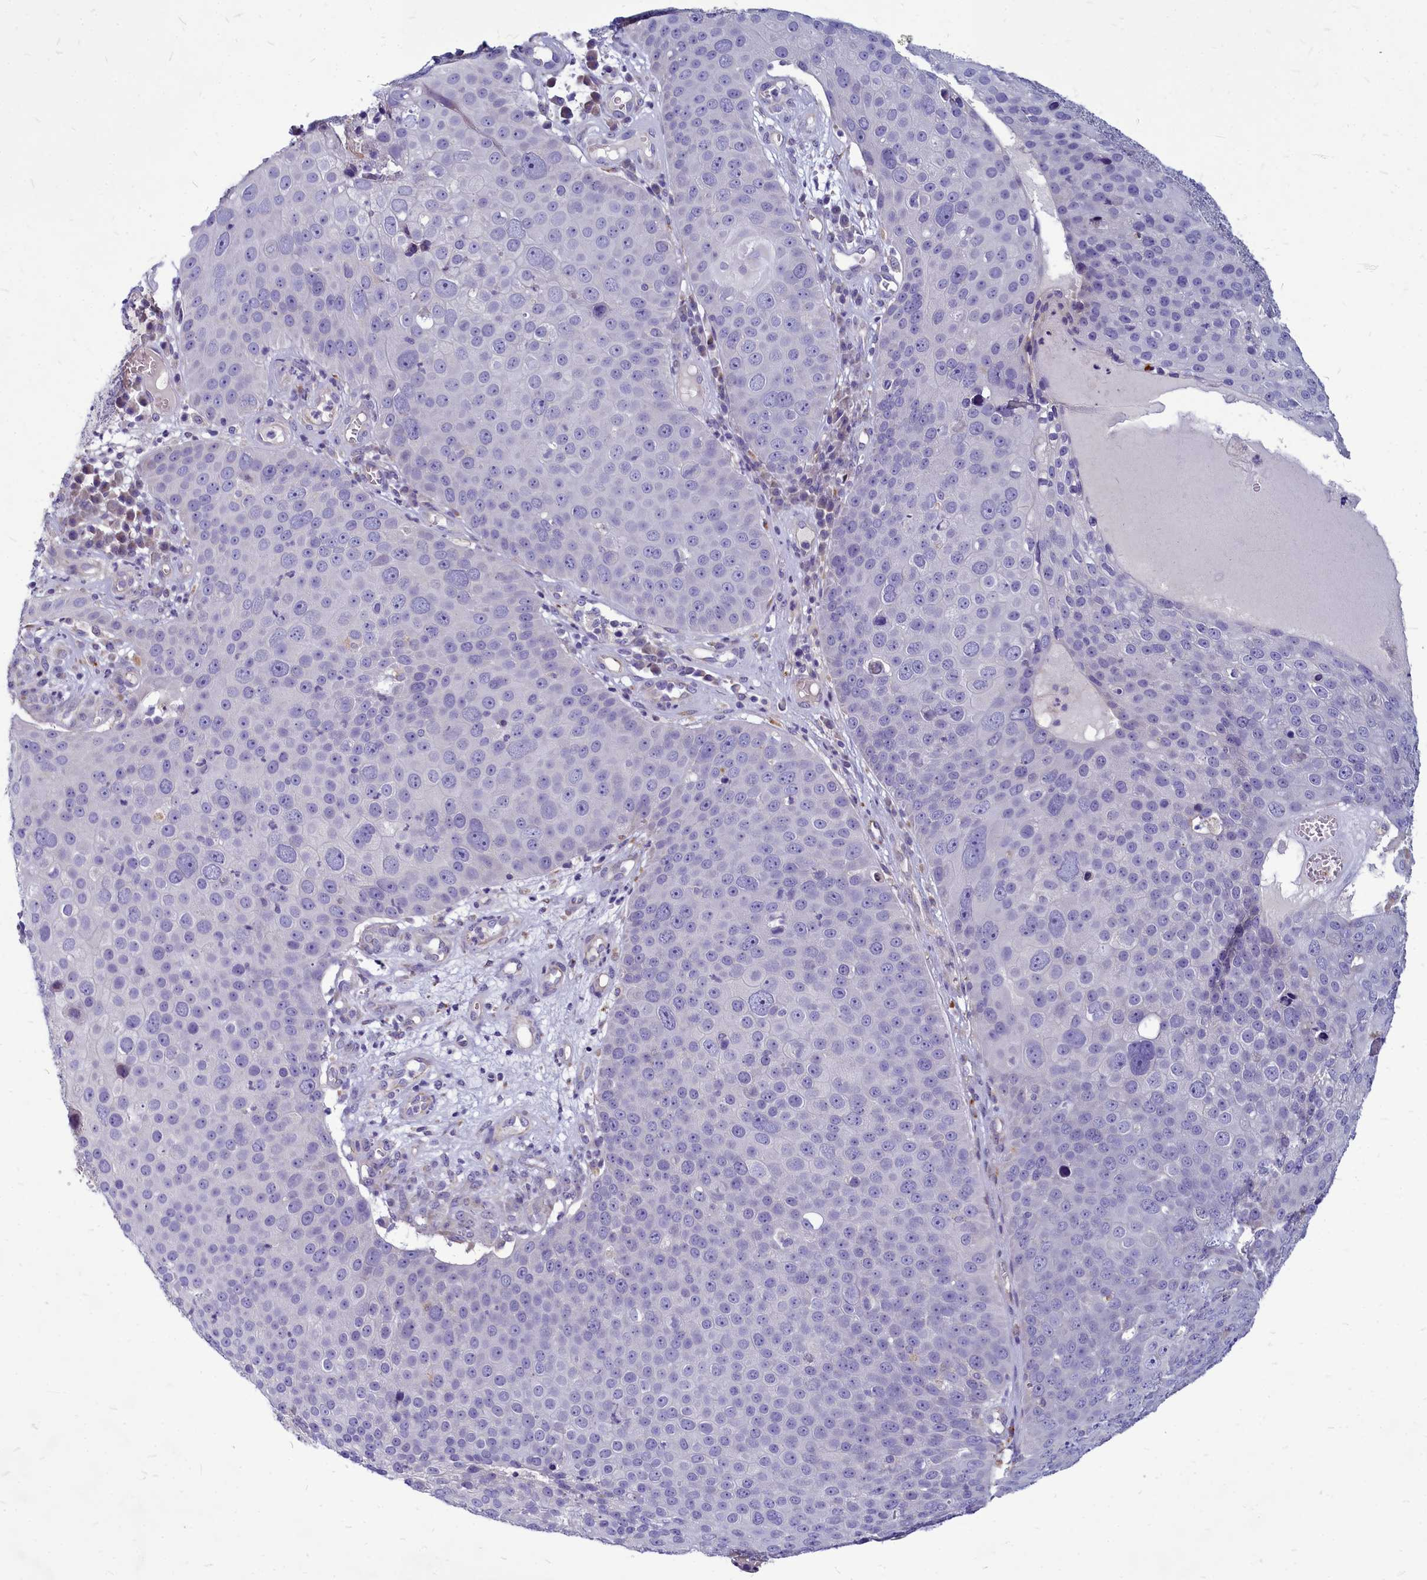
{"staining": {"intensity": "negative", "quantity": "none", "location": "none"}, "tissue": "skin cancer", "cell_type": "Tumor cells", "image_type": "cancer", "snomed": [{"axis": "morphology", "description": "Squamous cell carcinoma, NOS"}, {"axis": "topography", "description": "Skin"}], "caption": "There is no significant positivity in tumor cells of skin squamous cell carcinoma.", "gene": "SMPD4", "patient": {"sex": "male", "age": 71}}